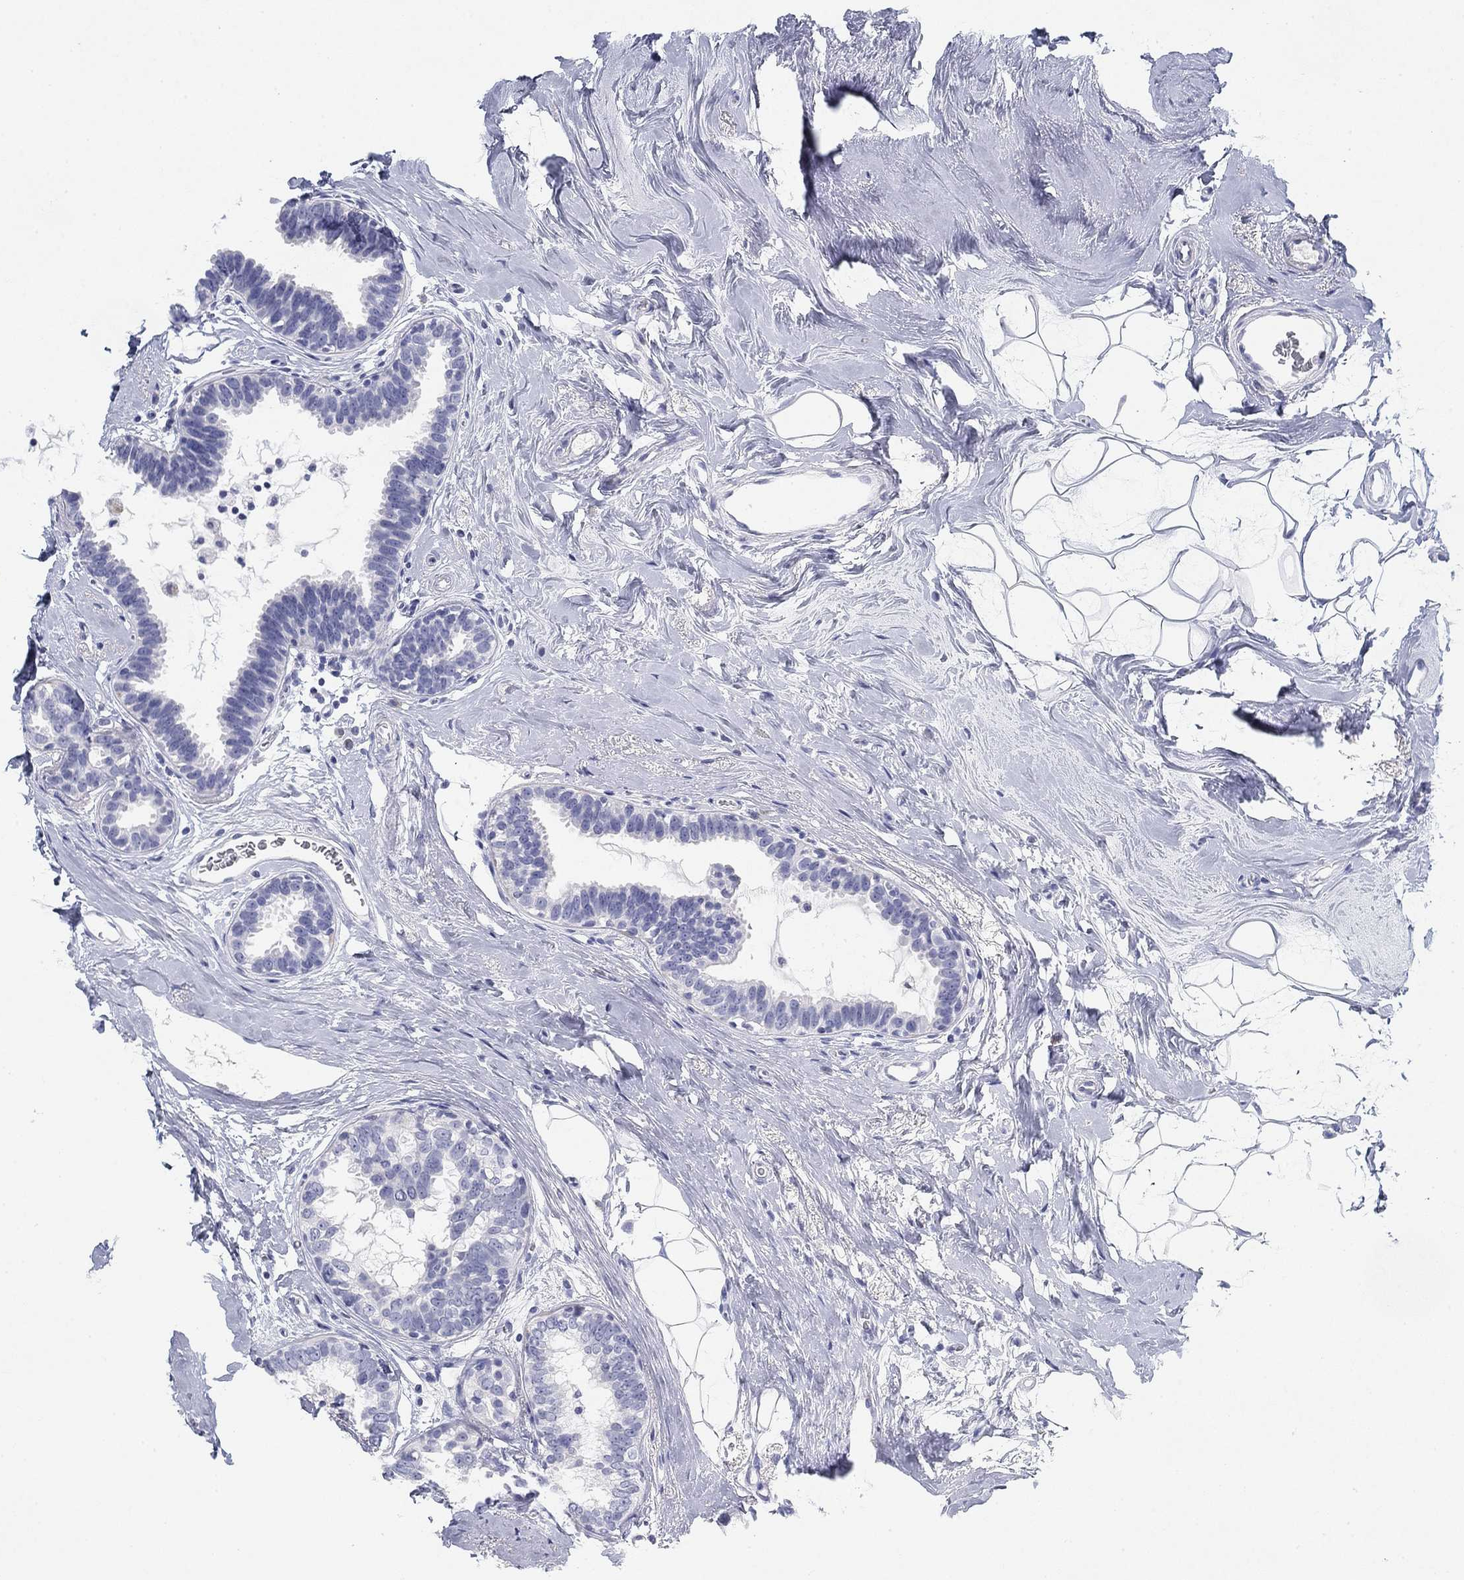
{"staining": {"intensity": "negative", "quantity": "none", "location": "none"}, "tissue": "breast cancer", "cell_type": "Tumor cells", "image_type": "cancer", "snomed": [{"axis": "morphology", "description": "Duct carcinoma"}, {"axis": "topography", "description": "Breast"}], "caption": "IHC of breast cancer (infiltrating ductal carcinoma) exhibits no expression in tumor cells.", "gene": "CD79B", "patient": {"sex": "female", "age": 55}}